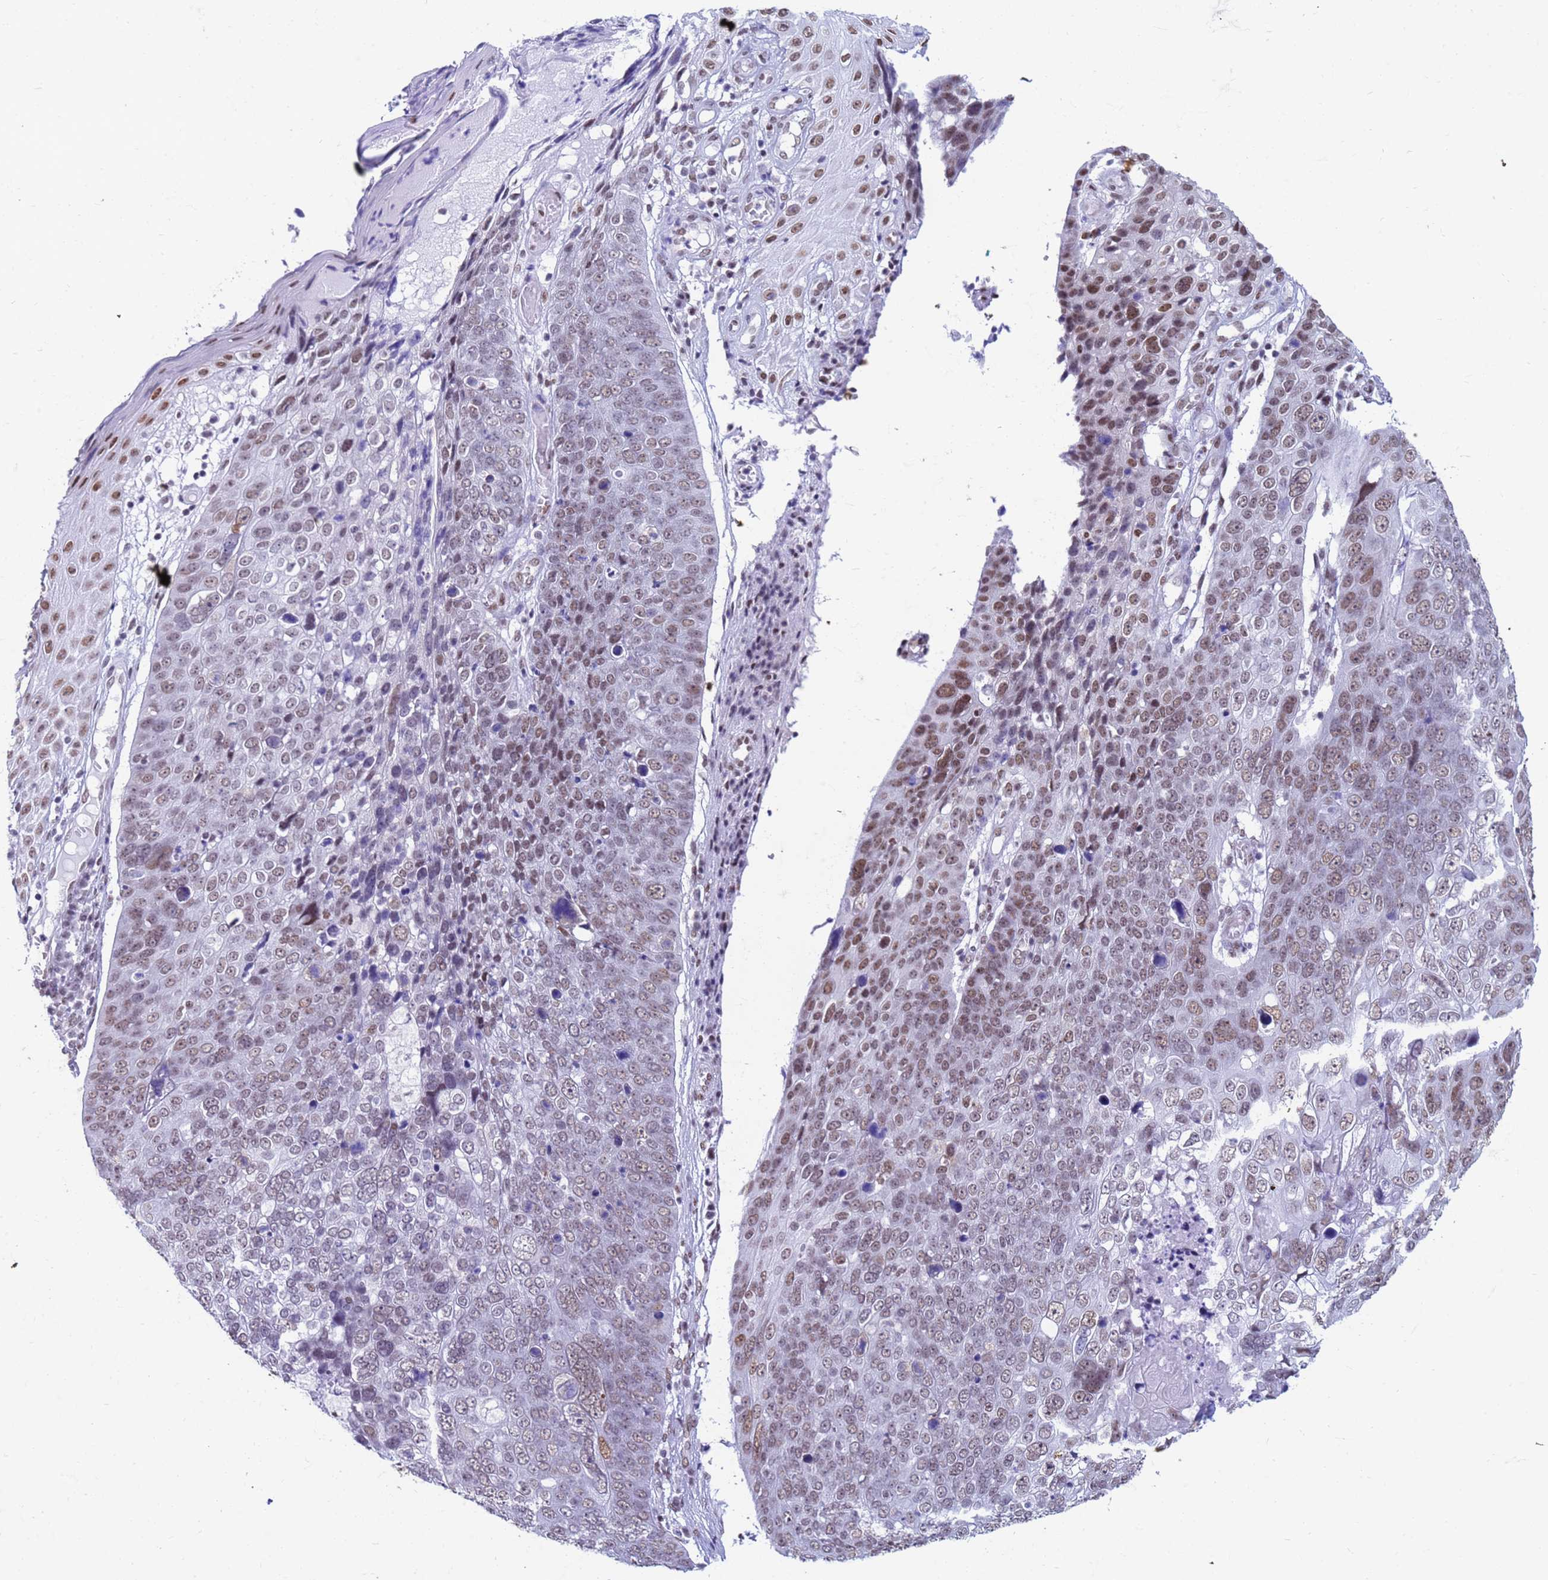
{"staining": {"intensity": "moderate", "quantity": ">75%", "location": "nuclear"}, "tissue": "skin cancer", "cell_type": "Tumor cells", "image_type": "cancer", "snomed": [{"axis": "morphology", "description": "Squamous cell carcinoma, NOS"}, {"axis": "topography", "description": "Skin"}], "caption": "An immunohistochemistry (IHC) histopathology image of neoplastic tissue is shown. Protein staining in brown shows moderate nuclear positivity in skin cancer (squamous cell carcinoma) within tumor cells. The protein of interest is stained brown, and the nuclei are stained in blue (DAB IHC with brightfield microscopy, high magnification).", "gene": "FAM170B", "patient": {"sex": "male", "age": 71}}